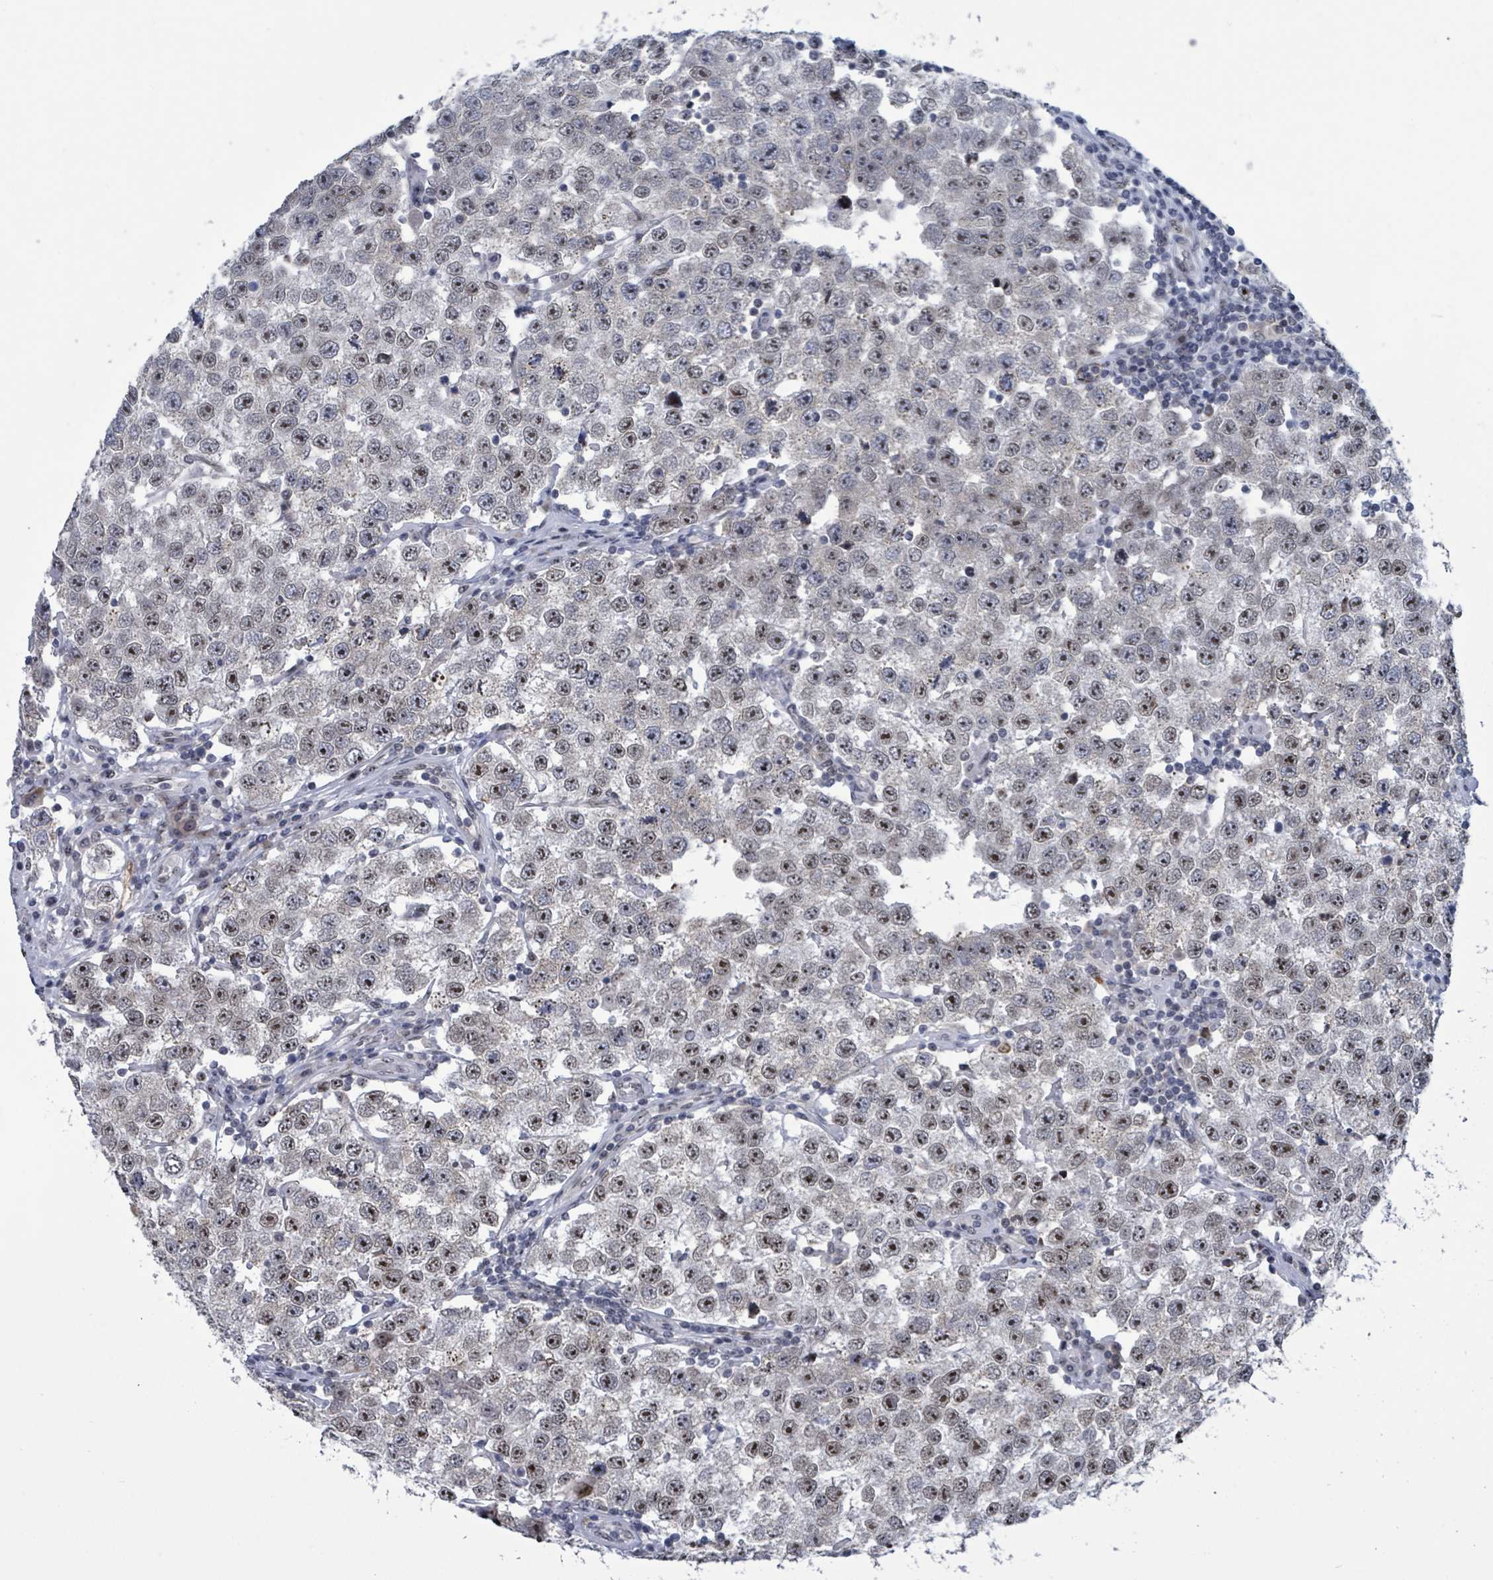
{"staining": {"intensity": "strong", "quantity": "25%-75%", "location": "nuclear"}, "tissue": "testis cancer", "cell_type": "Tumor cells", "image_type": "cancer", "snomed": [{"axis": "morphology", "description": "Seminoma, NOS"}, {"axis": "topography", "description": "Testis"}], "caption": "Strong nuclear staining for a protein is appreciated in about 25%-75% of tumor cells of testis cancer (seminoma) using immunohistochemistry.", "gene": "RRN3", "patient": {"sex": "male", "age": 34}}